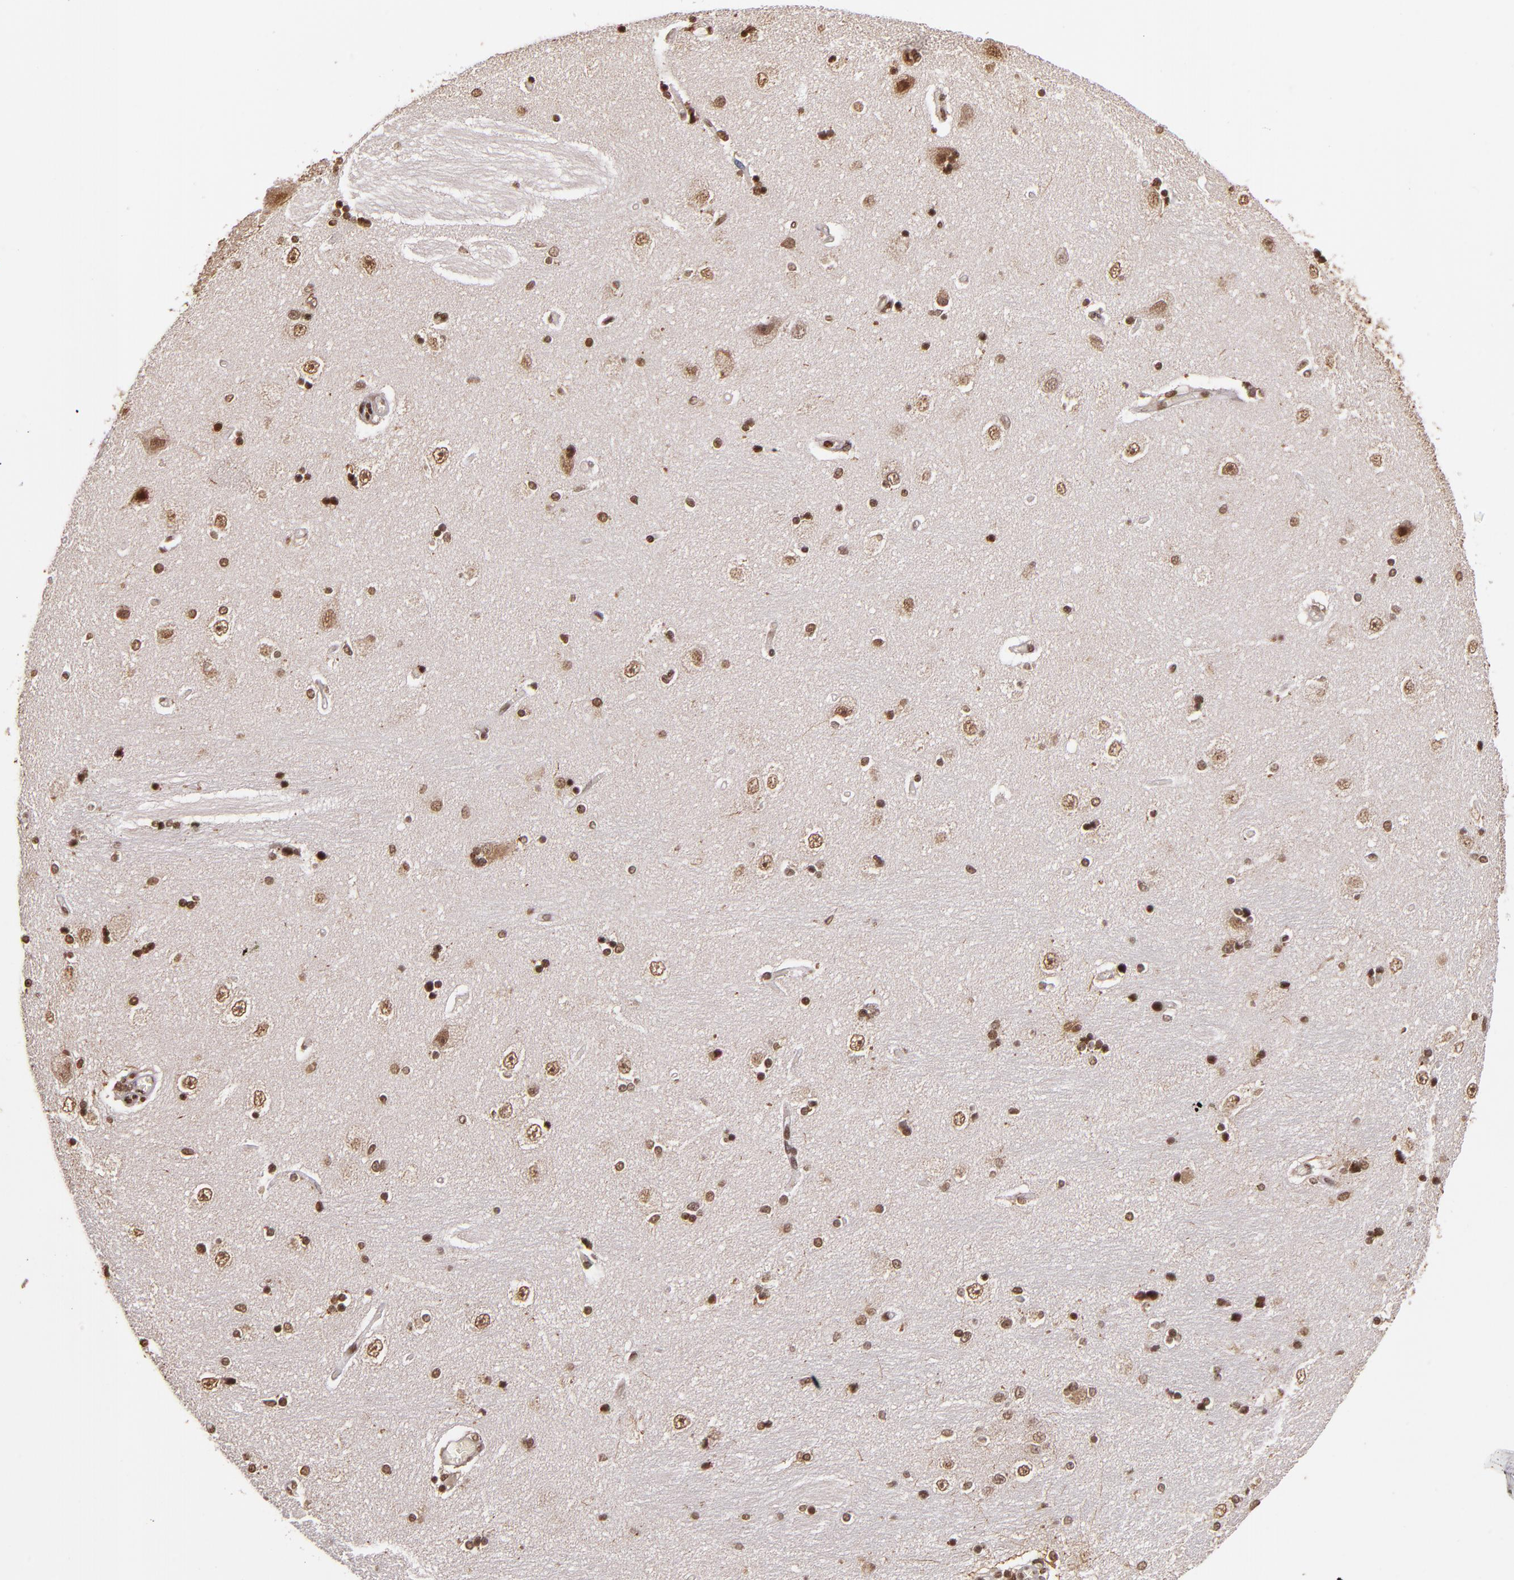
{"staining": {"intensity": "weak", "quantity": "25%-75%", "location": "cytoplasmic/membranous"}, "tissue": "hippocampus", "cell_type": "Glial cells", "image_type": "normal", "snomed": [{"axis": "morphology", "description": "Normal tissue, NOS"}, {"axis": "topography", "description": "Hippocampus"}], "caption": "This image displays normal hippocampus stained with IHC to label a protein in brown. The cytoplasmic/membranous of glial cells show weak positivity for the protein. Nuclei are counter-stained blue.", "gene": "CUL3", "patient": {"sex": "female", "age": 54}}